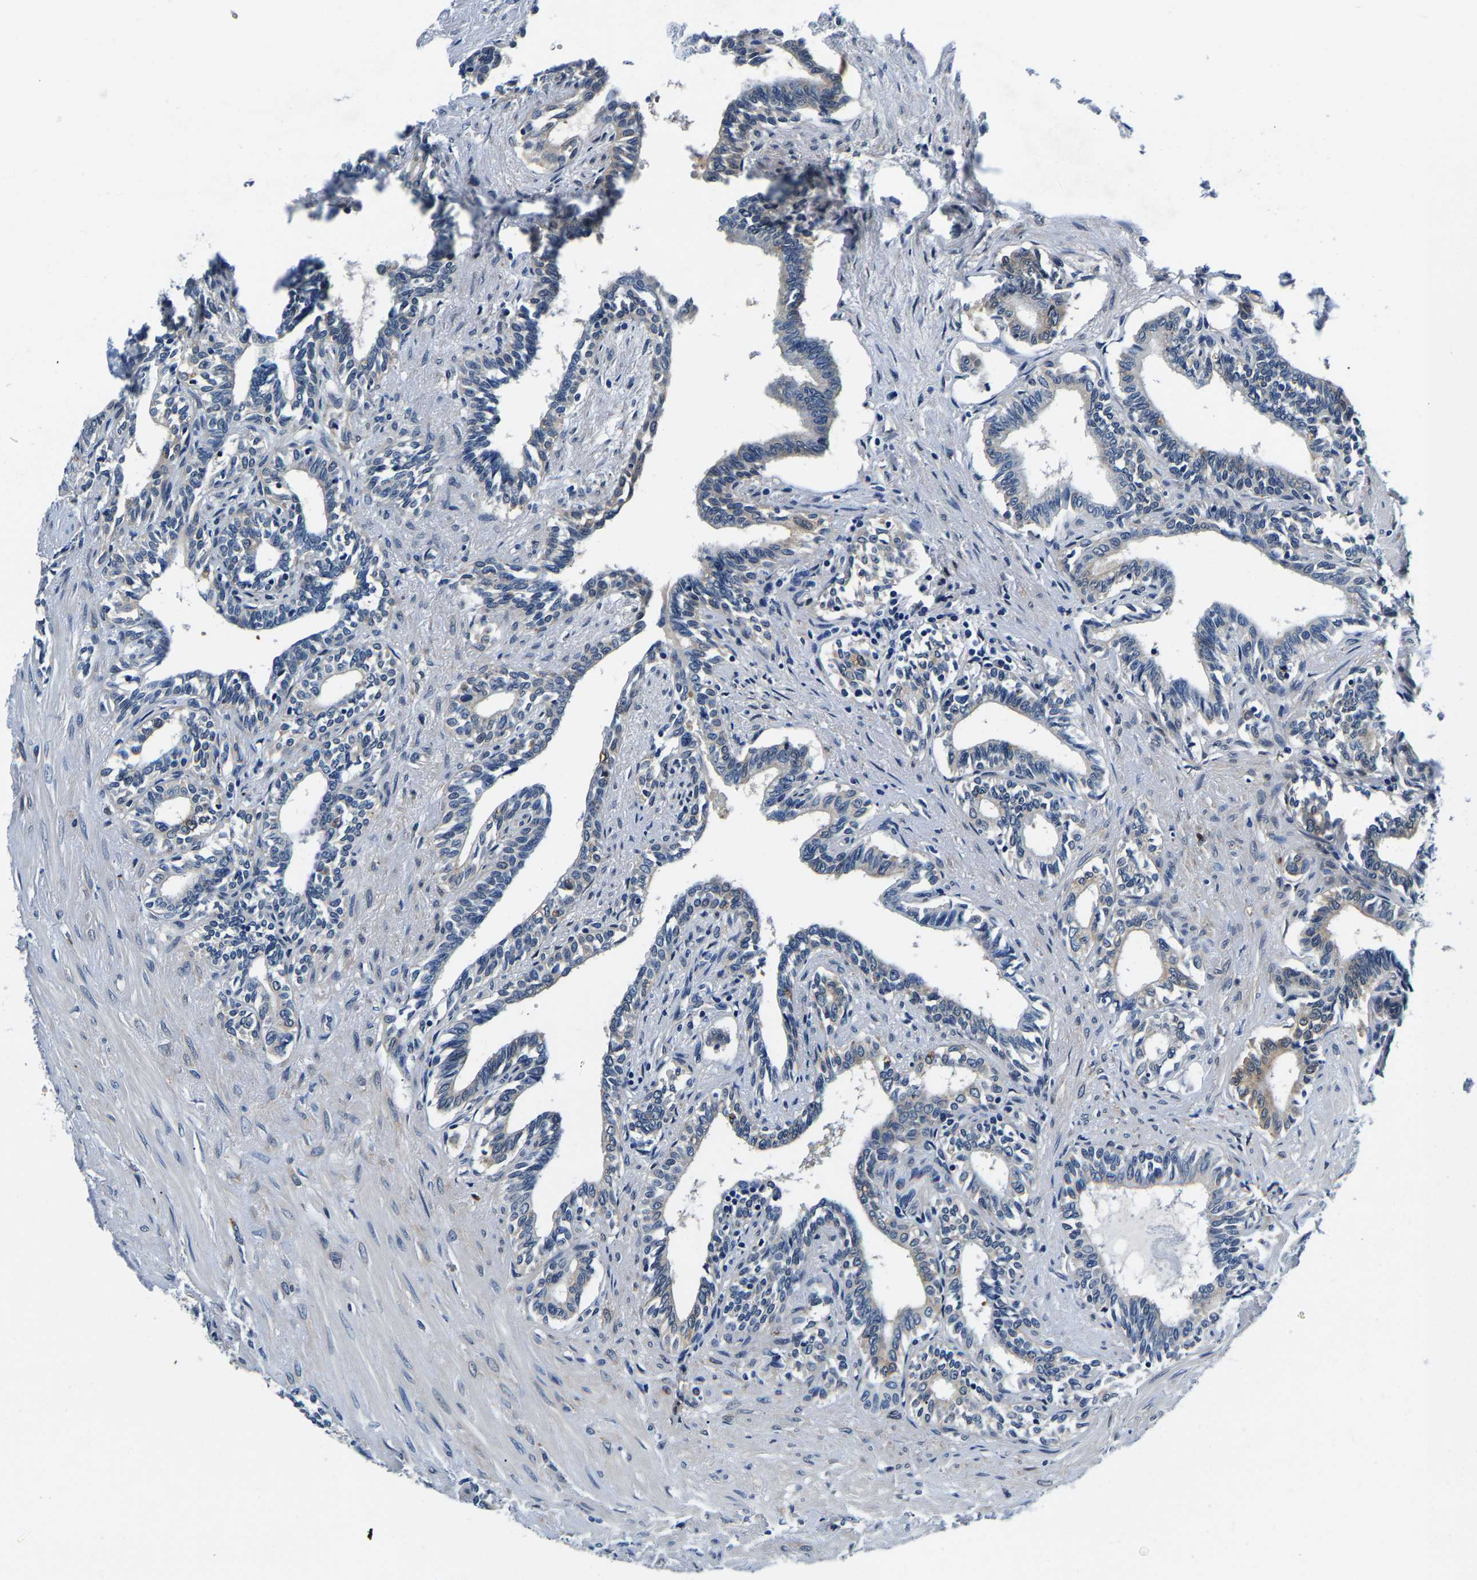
{"staining": {"intensity": "negative", "quantity": "none", "location": "none"}, "tissue": "seminal vesicle", "cell_type": "Glandular cells", "image_type": "normal", "snomed": [{"axis": "morphology", "description": "Normal tissue, NOS"}, {"axis": "morphology", "description": "Adenocarcinoma, High grade"}, {"axis": "topography", "description": "Prostate"}, {"axis": "topography", "description": "Seminal veicle"}], "caption": "Micrograph shows no protein expression in glandular cells of unremarkable seminal vesicle. (DAB IHC with hematoxylin counter stain).", "gene": "ACO1", "patient": {"sex": "male", "age": 55}}